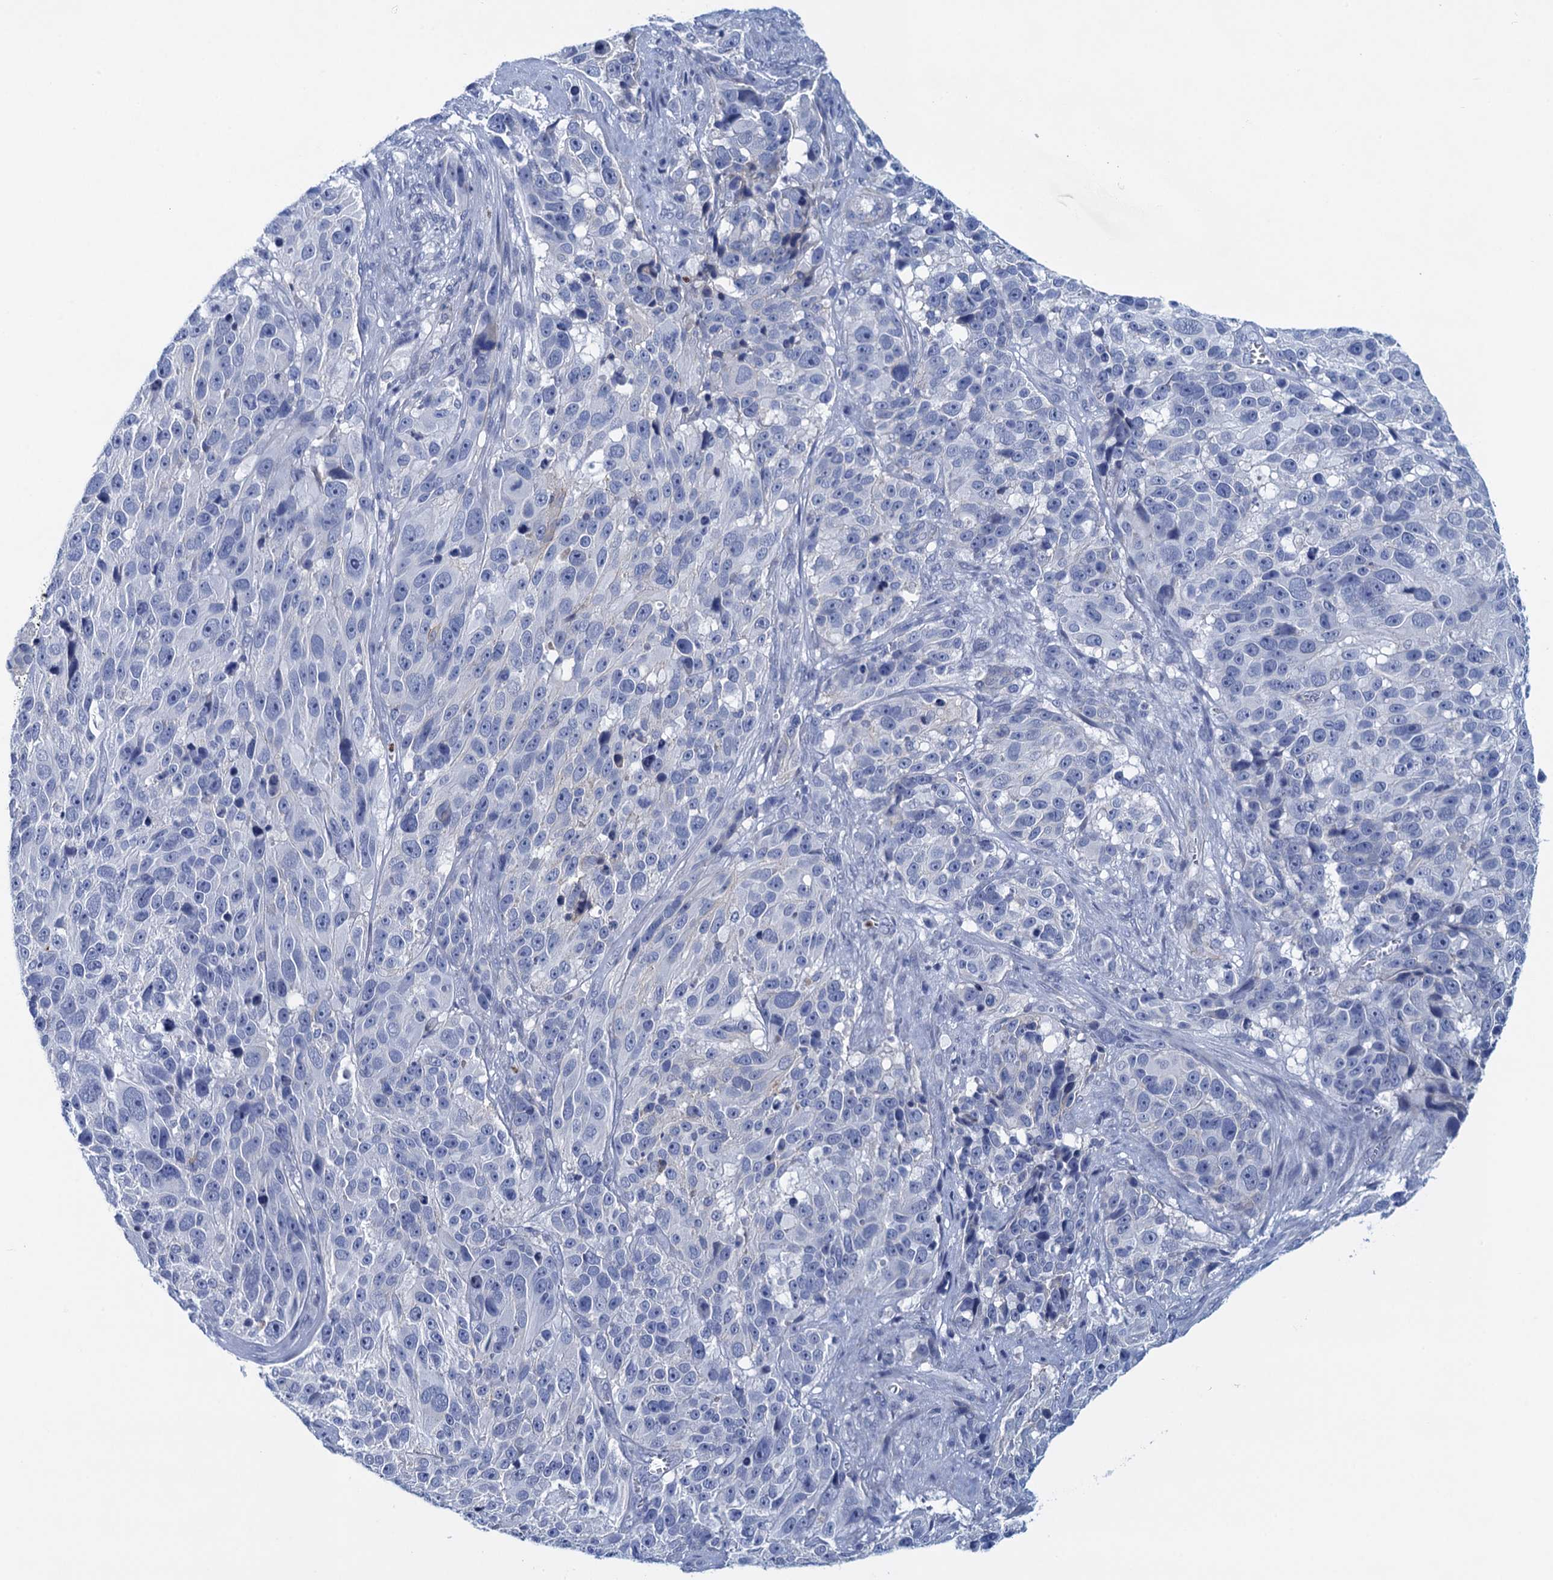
{"staining": {"intensity": "negative", "quantity": "none", "location": "none"}, "tissue": "melanoma", "cell_type": "Tumor cells", "image_type": "cancer", "snomed": [{"axis": "morphology", "description": "Malignant melanoma, NOS"}, {"axis": "topography", "description": "Skin"}], "caption": "Tumor cells are negative for brown protein staining in malignant melanoma. (IHC, brightfield microscopy, high magnification).", "gene": "RHCG", "patient": {"sex": "male", "age": 84}}